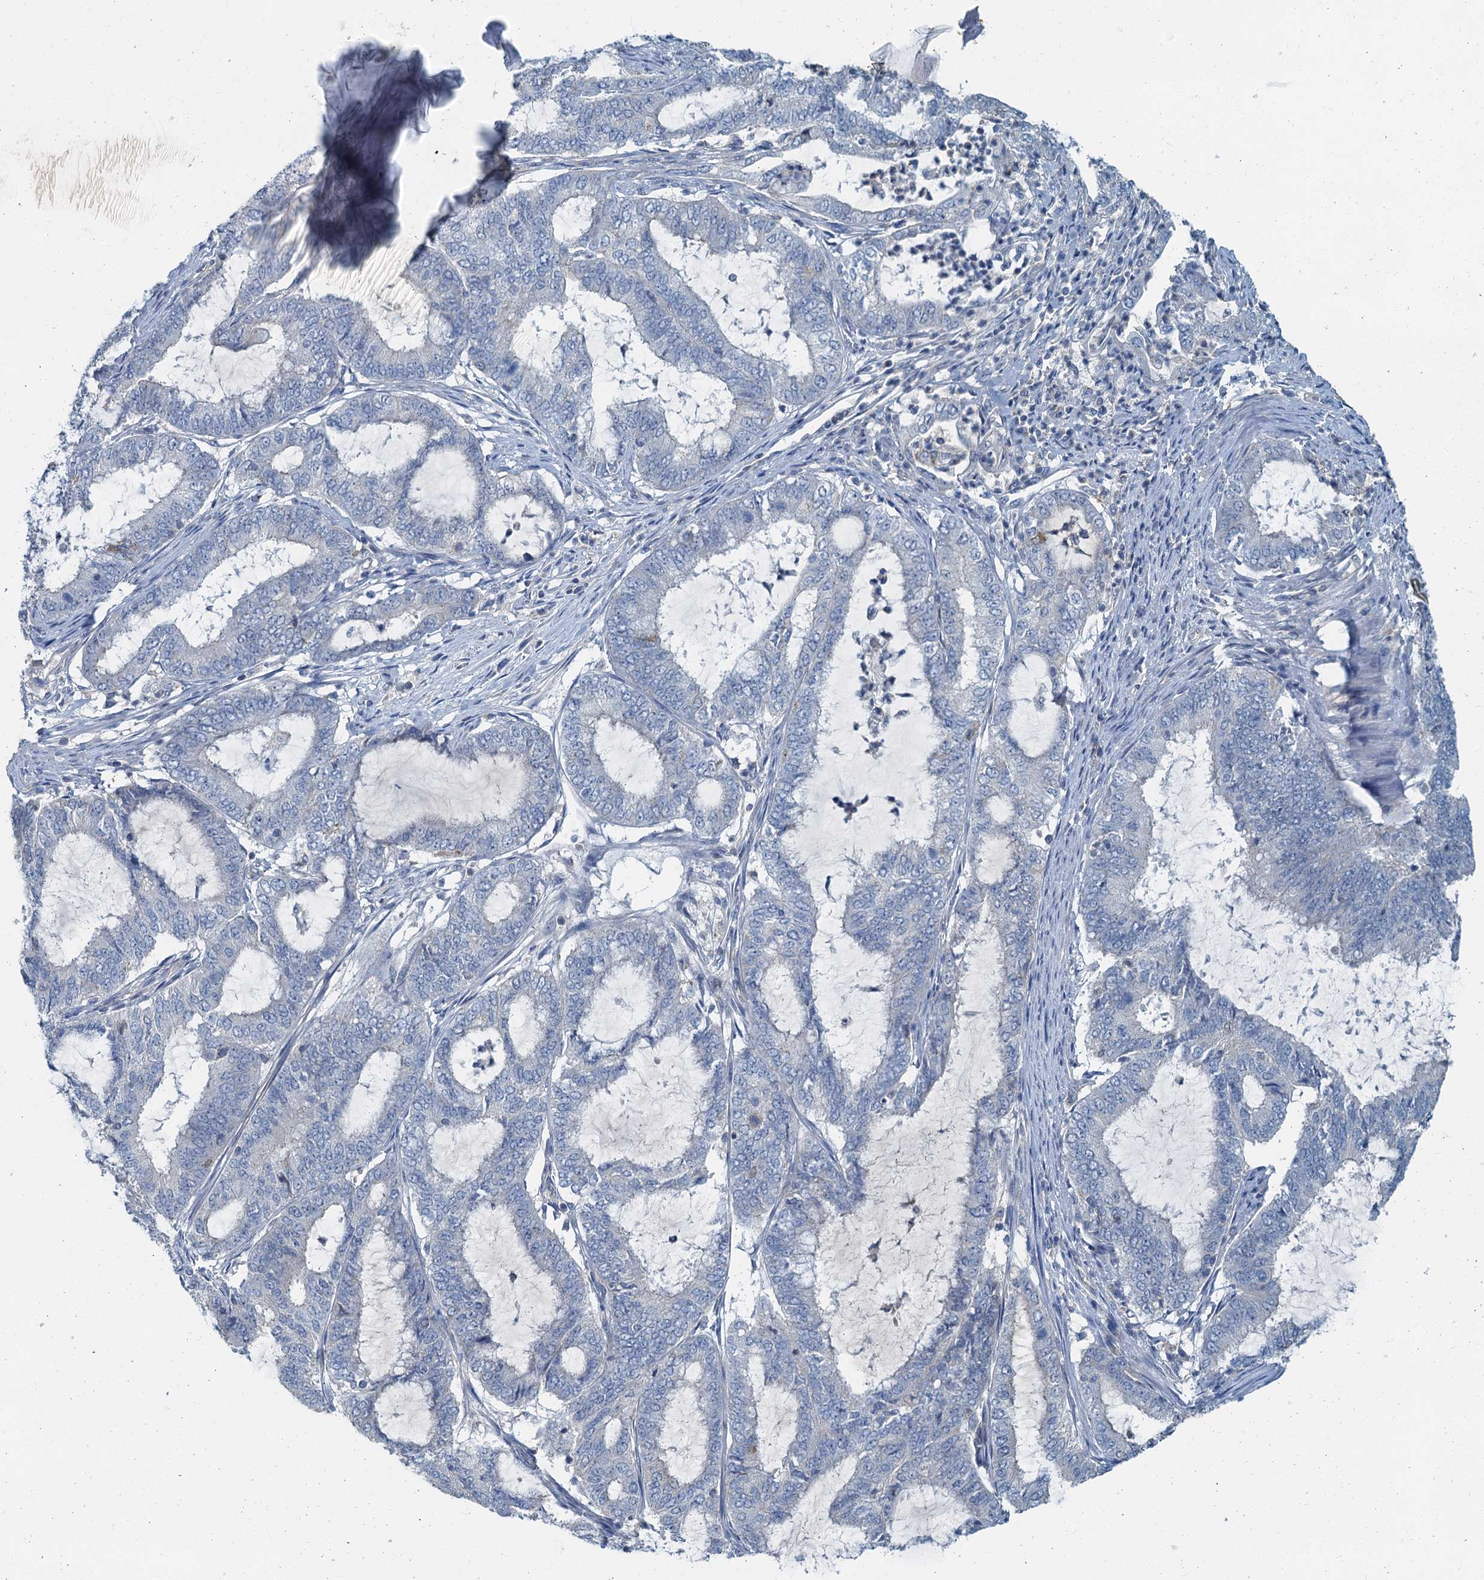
{"staining": {"intensity": "negative", "quantity": "none", "location": "none"}, "tissue": "endometrial cancer", "cell_type": "Tumor cells", "image_type": "cancer", "snomed": [{"axis": "morphology", "description": "Adenocarcinoma, NOS"}, {"axis": "topography", "description": "Endometrium"}], "caption": "Endometrial adenocarcinoma was stained to show a protein in brown. There is no significant staining in tumor cells.", "gene": "THAP10", "patient": {"sex": "female", "age": 51}}